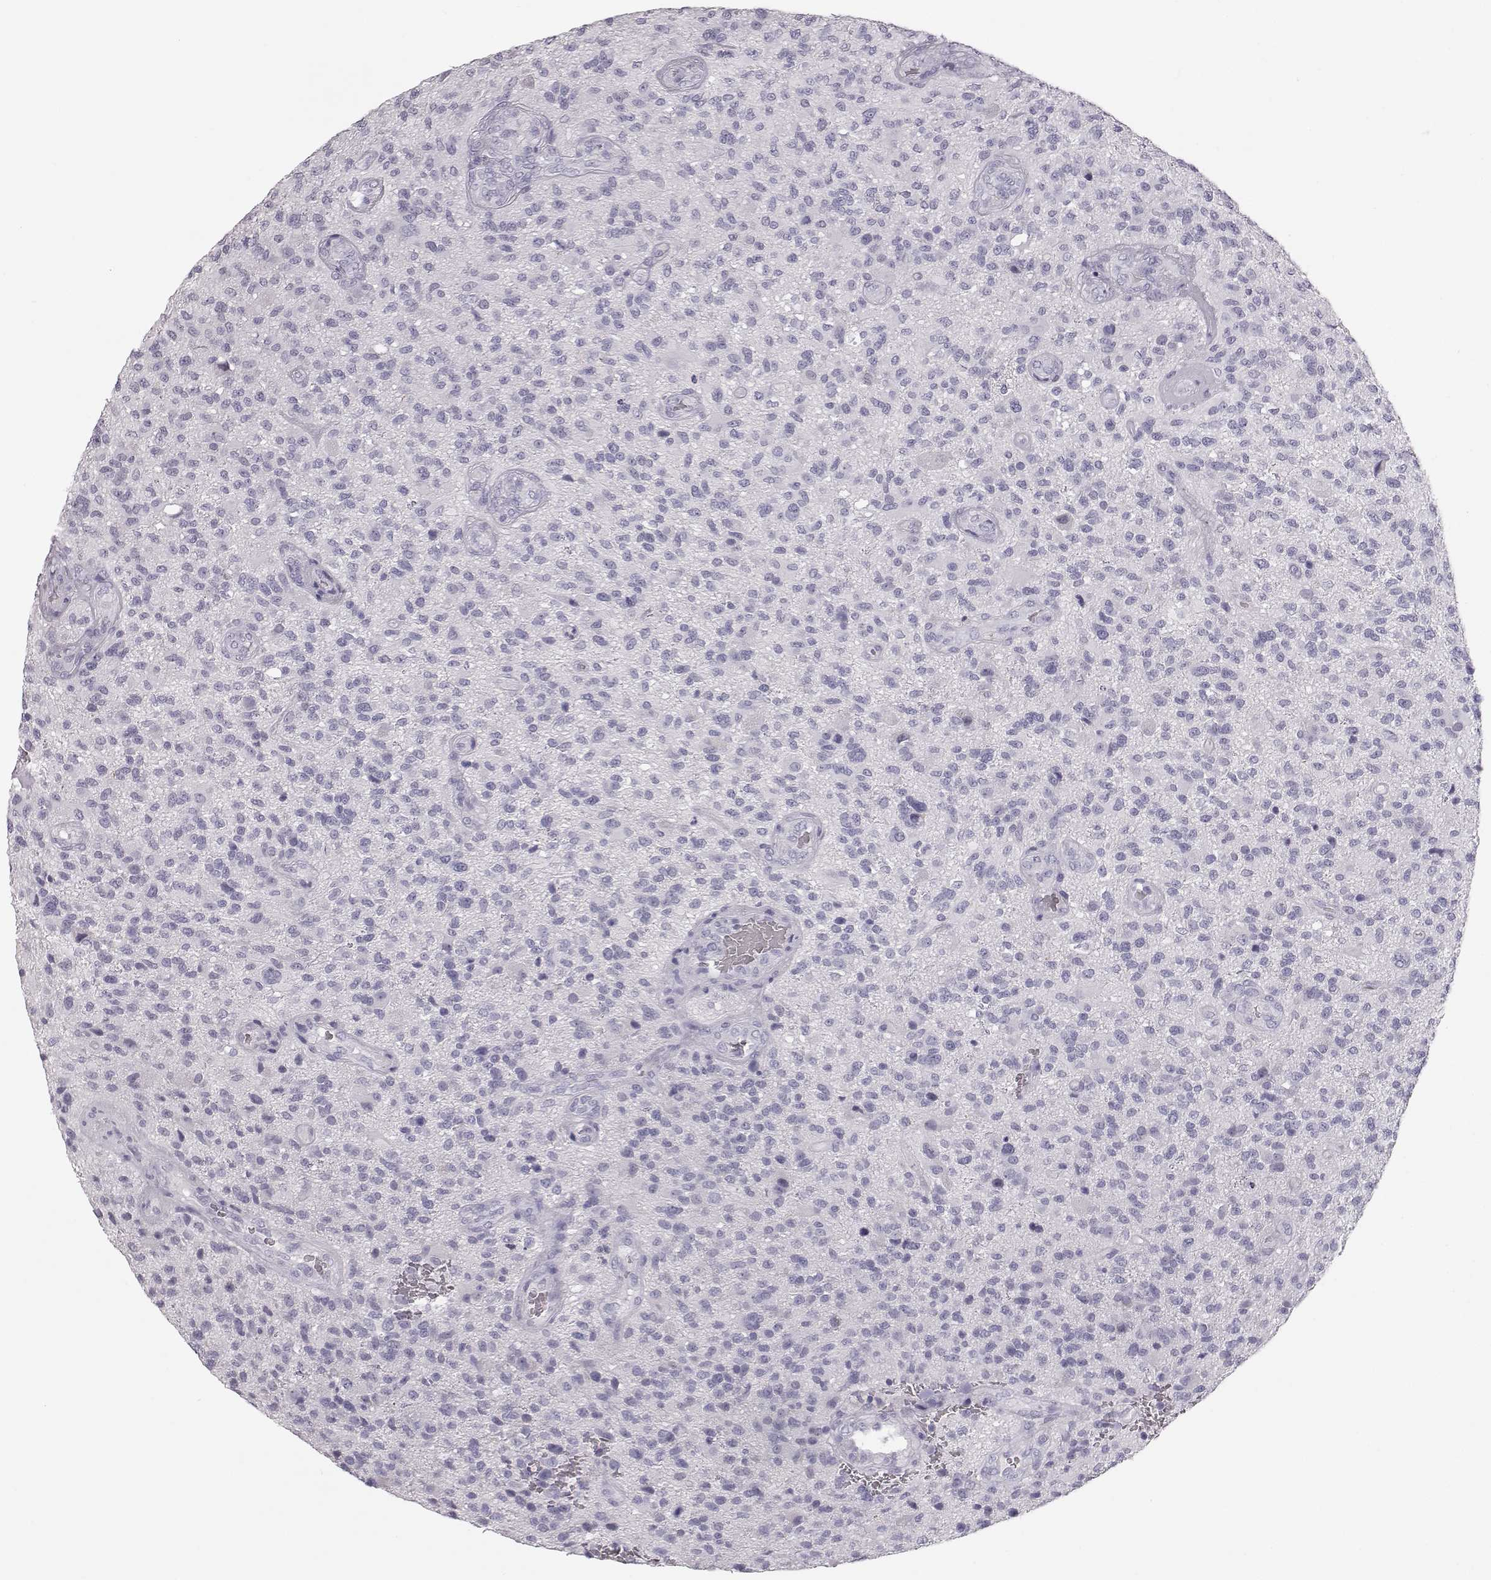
{"staining": {"intensity": "negative", "quantity": "none", "location": "none"}, "tissue": "glioma", "cell_type": "Tumor cells", "image_type": "cancer", "snomed": [{"axis": "morphology", "description": "Glioma, malignant, High grade"}, {"axis": "topography", "description": "Brain"}], "caption": "There is no significant positivity in tumor cells of malignant glioma (high-grade).", "gene": "KRTAP16-1", "patient": {"sex": "male", "age": 47}}